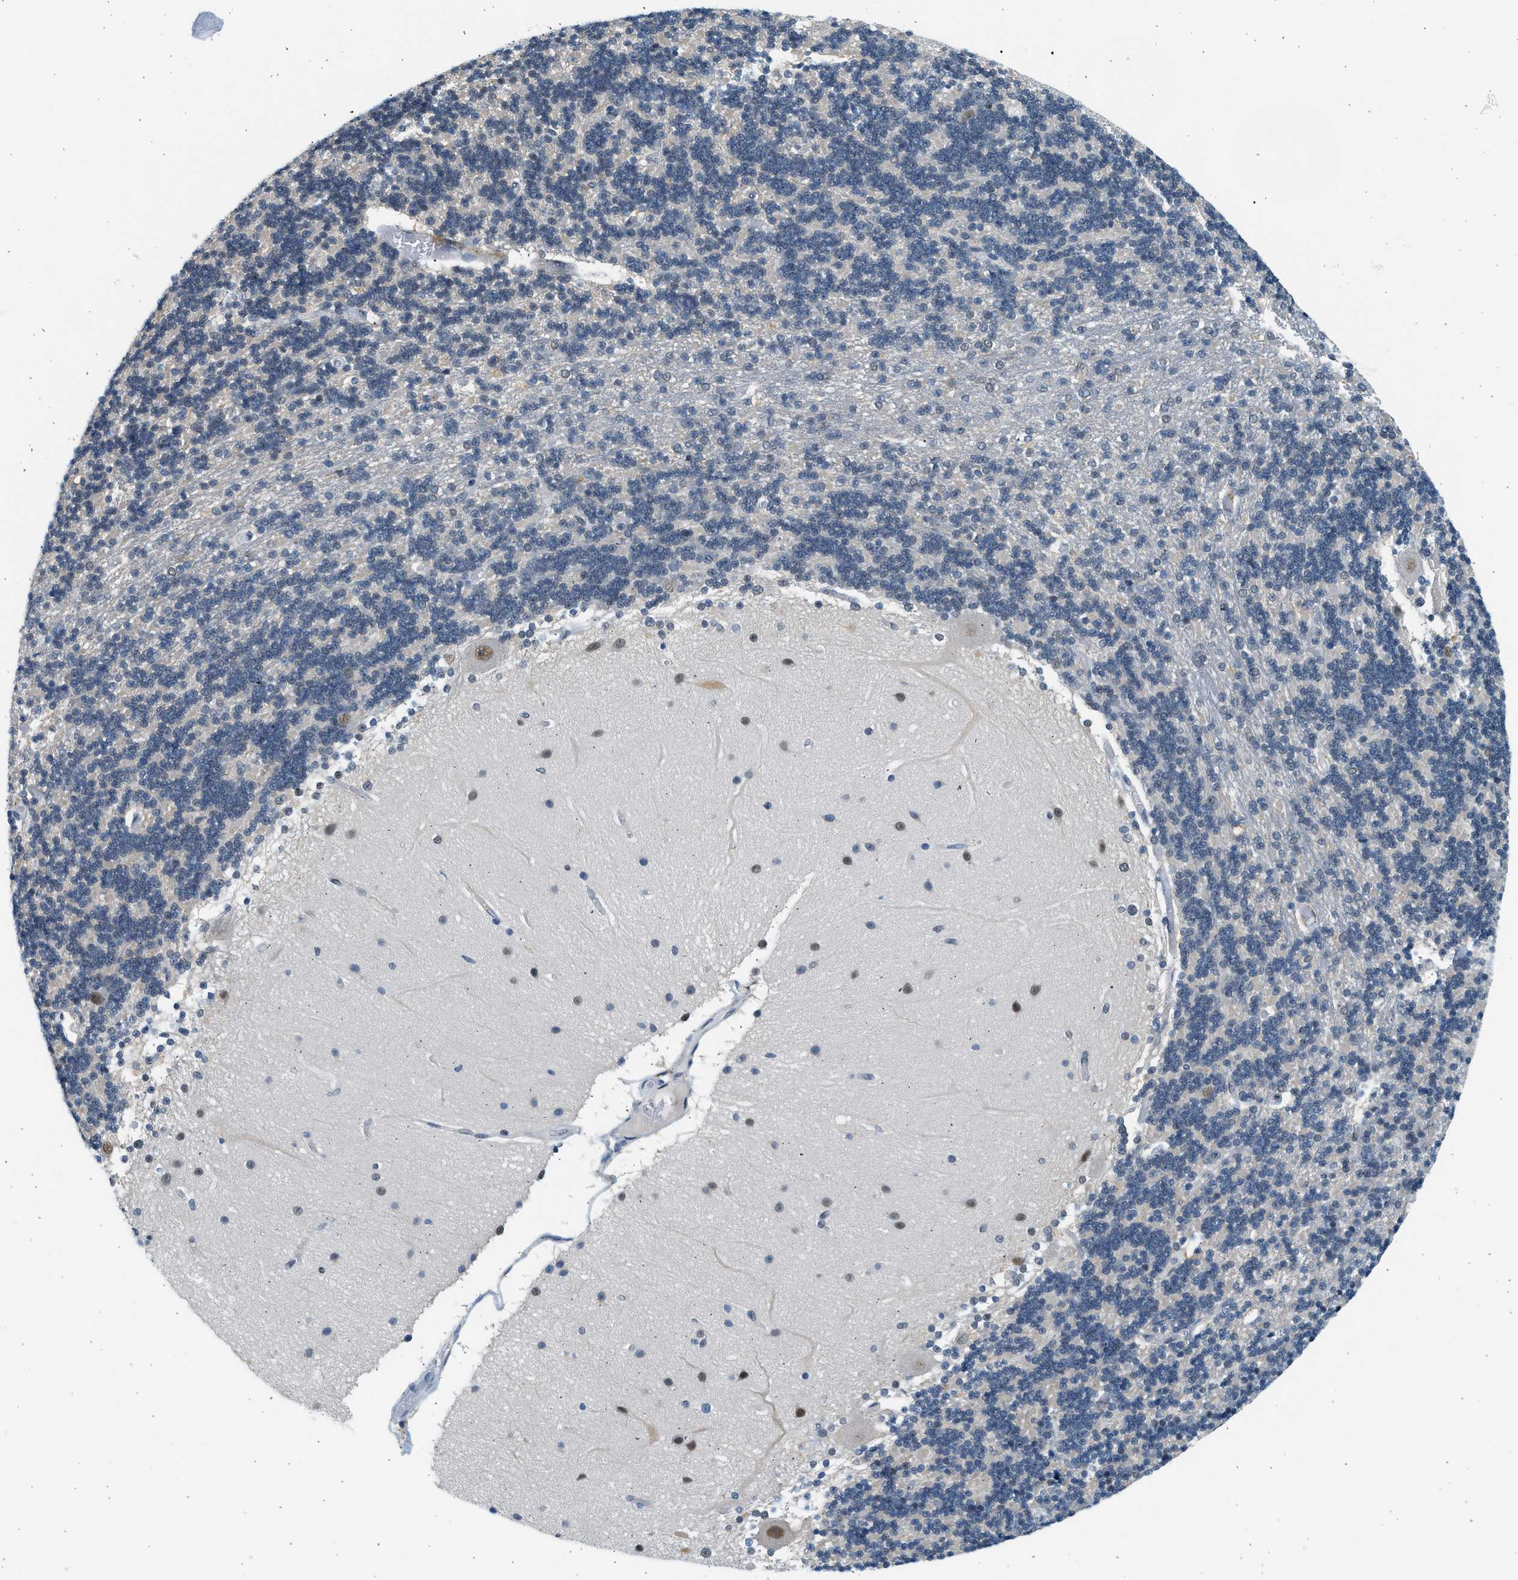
{"staining": {"intensity": "weak", "quantity": "<25%", "location": "nuclear"}, "tissue": "cerebellum", "cell_type": "Cells in granular layer", "image_type": "normal", "snomed": [{"axis": "morphology", "description": "Normal tissue, NOS"}, {"axis": "topography", "description": "Cerebellum"}], "caption": "Immunohistochemistry of benign human cerebellum reveals no expression in cells in granular layer.", "gene": "HIPK1", "patient": {"sex": "female", "age": 54}}